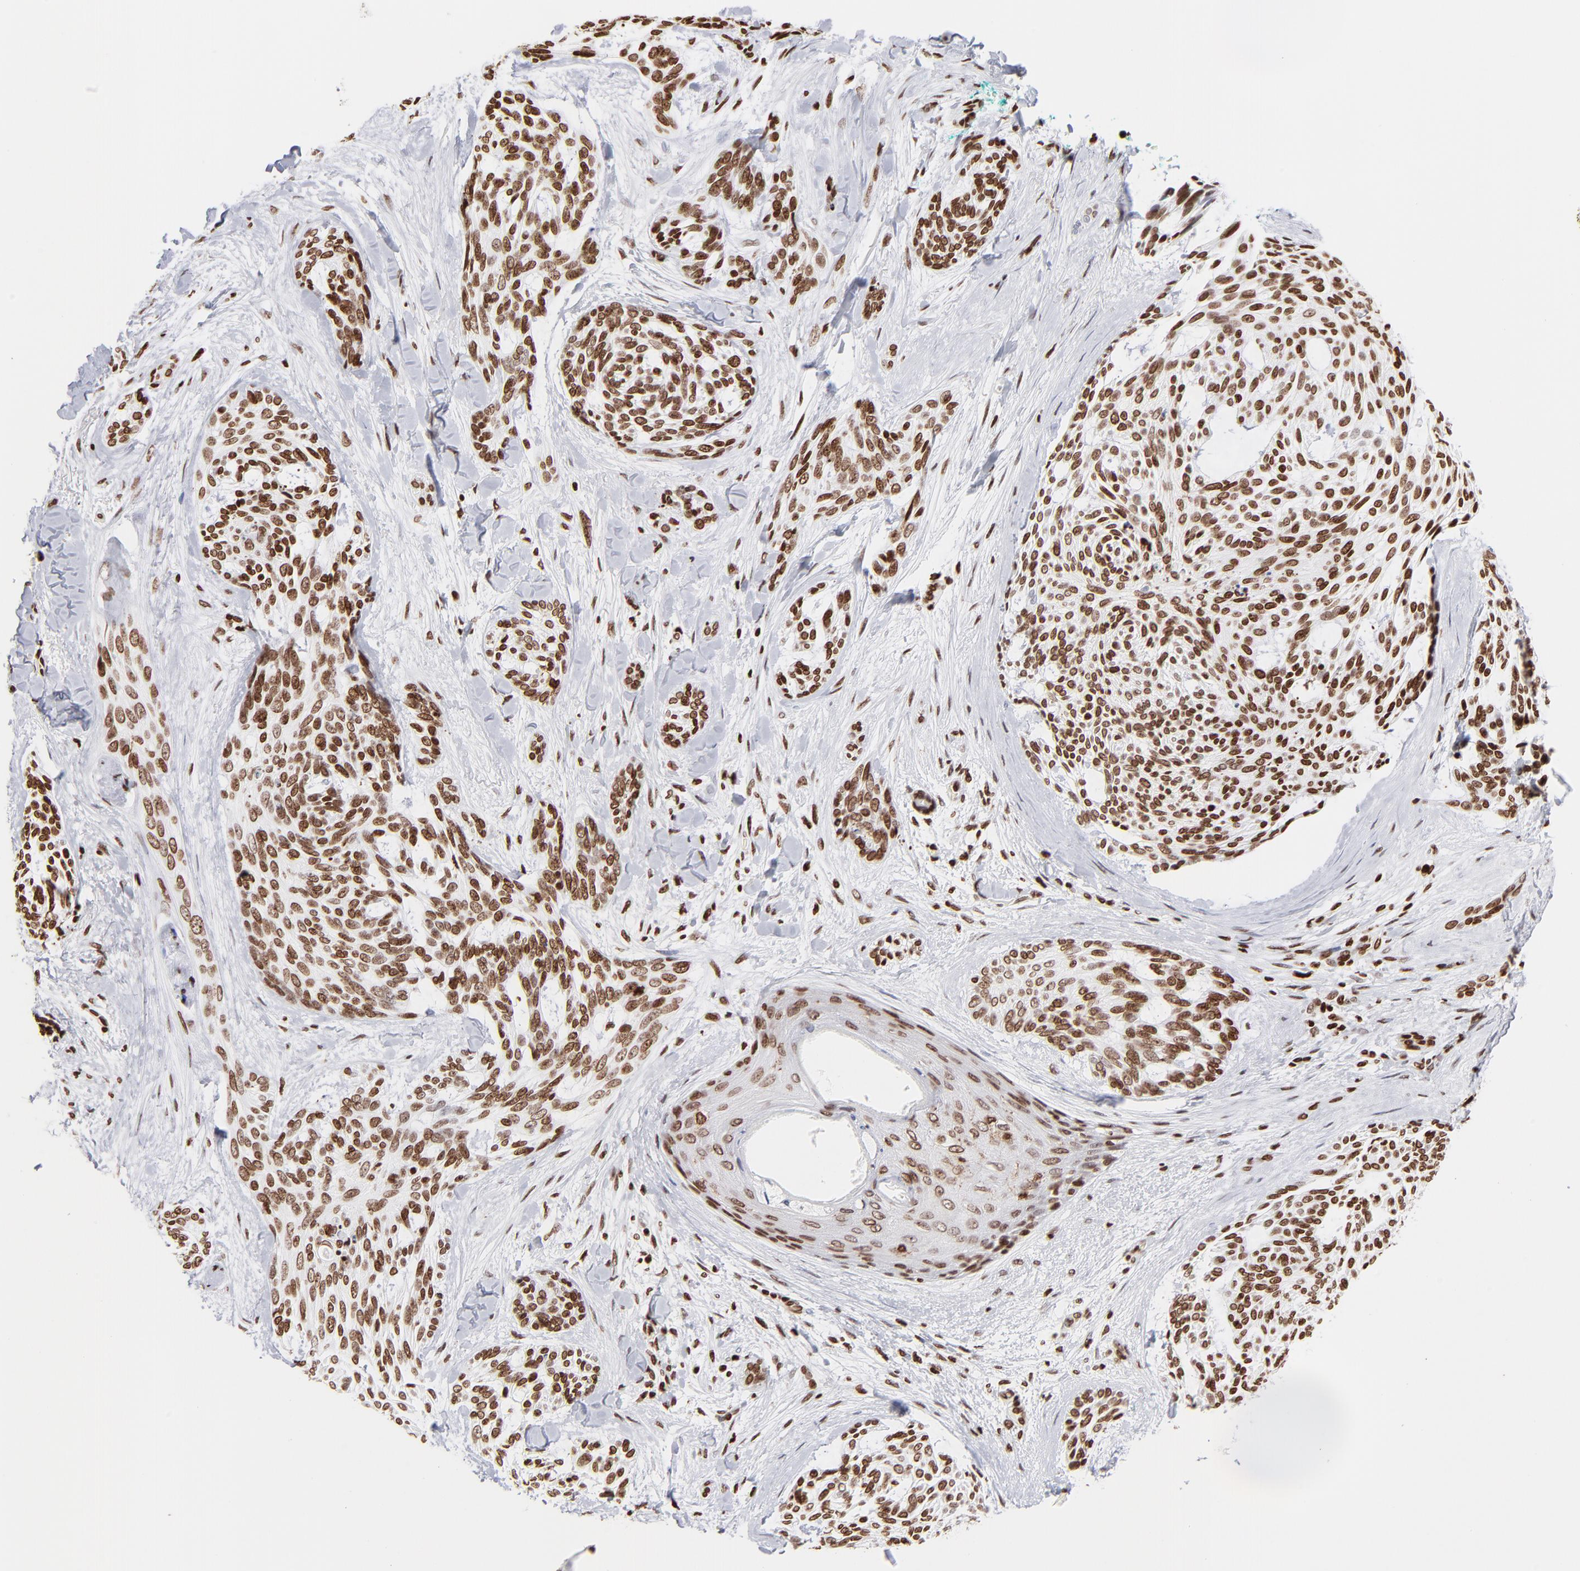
{"staining": {"intensity": "strong", "quantity": ">75%", "location": "nuclear"}, "tissue": "skin cancer", "cell_type": "Tumor cells", "image_type": "cancer", "snomed": [{"axis": "morphology", "description": "Normal tissue, NOS"}, {"axis": "morphology", "description": "Basal cell carcinoma"}, {"axis": "topography", "description": "Skin"}], "caption": "This histopathology image shows IHC staining of human skin cancer (basal cell carcinoma), with high strong nuclear staining in approximately >75% of tumor cells.", "gene": "RTL4", "patient": {"sex": "female", "age": 71}}